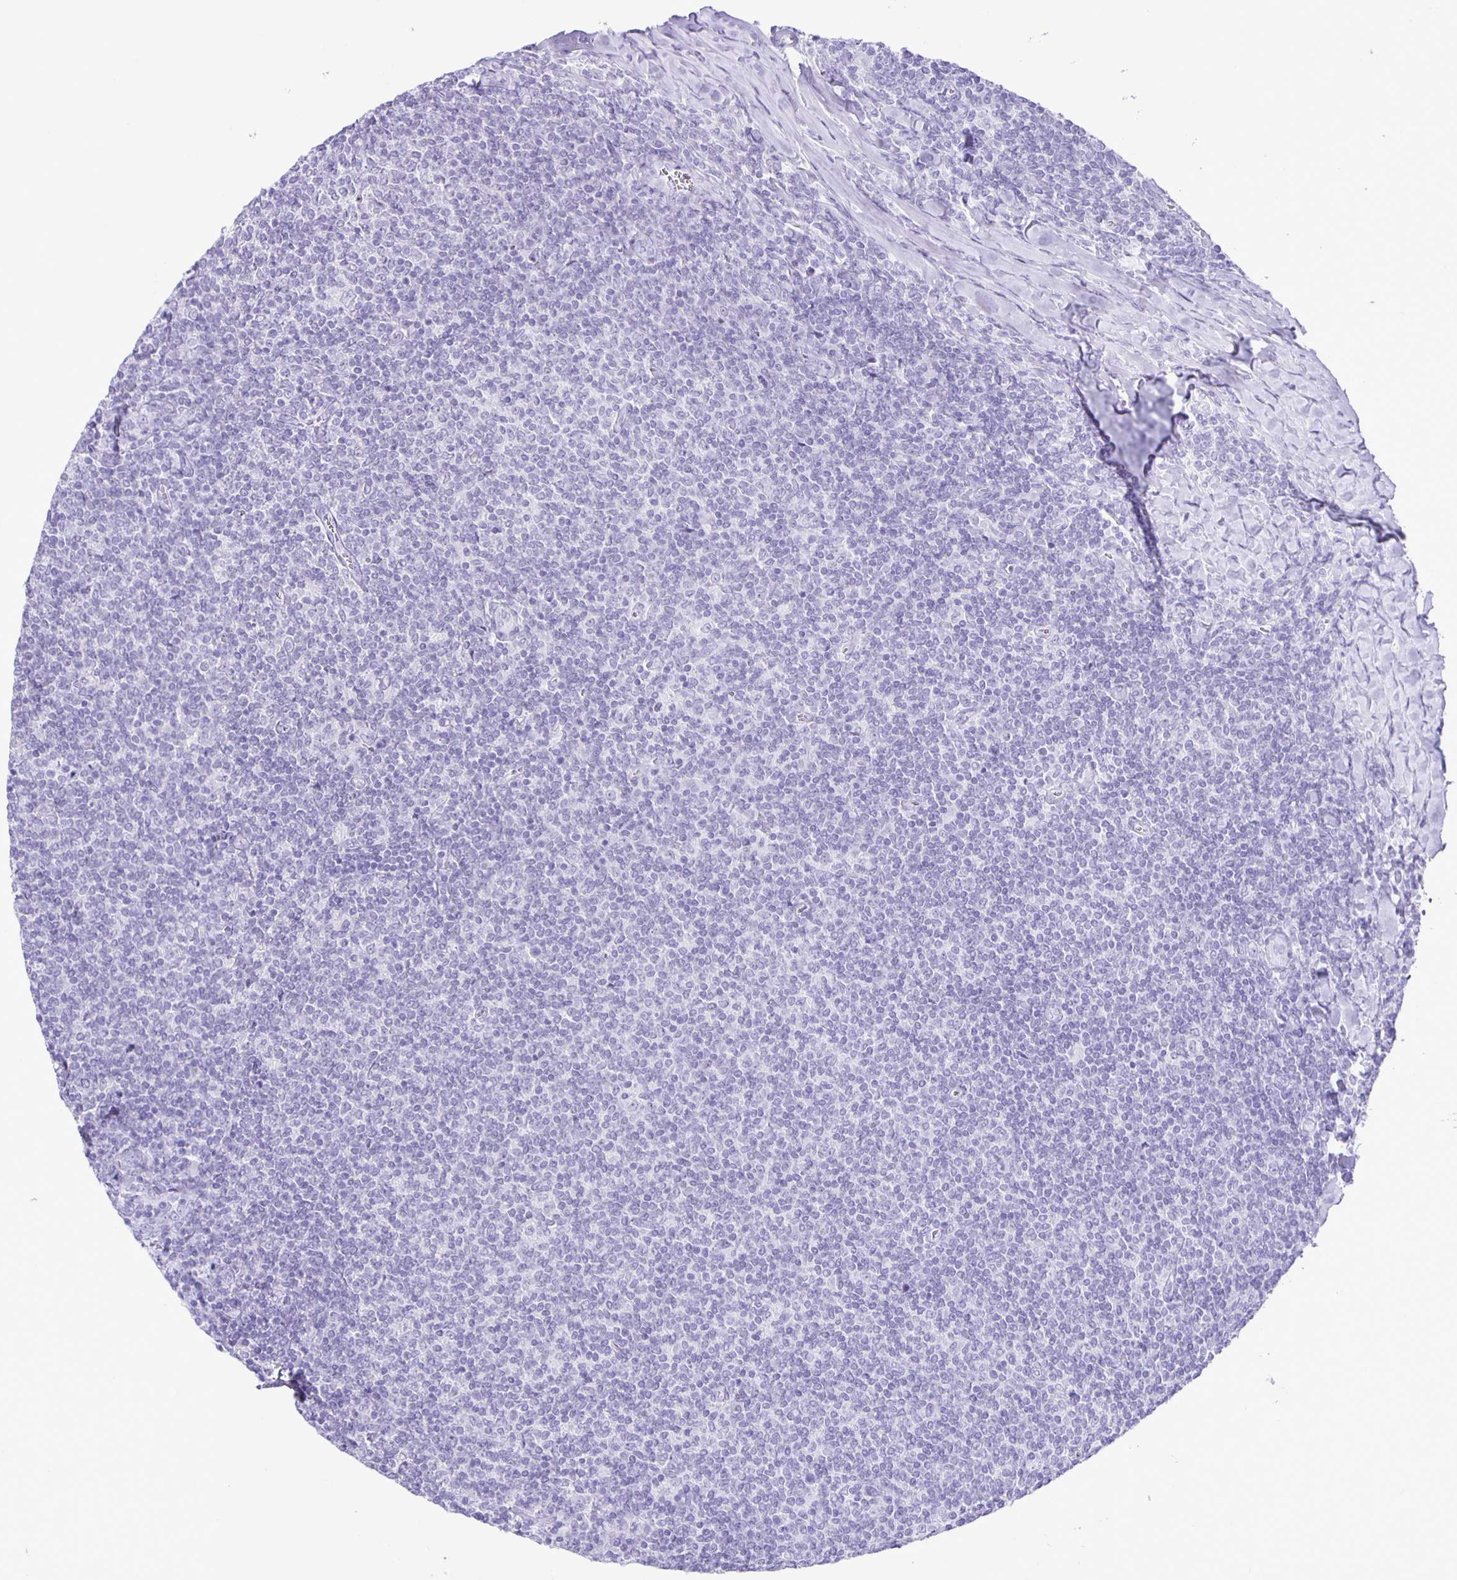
{"staining": {"intensity": "negative", "quantity": "none", "location": "none"}, "tissue": "lymphoma", "cell_type": "Tumor cells", "image_type": "cancer", "snomed": [{"axis": "morphology", "description": "Malignant lymphoma, non-Hodgkin's type, Low grade"}, {"axis": "topography", "description": "Lymph node"}], "caption": "Immunohistochemistry (IHC) photomicrograph of neoplastic tissue: human lymphoma stained with DAB demonstrates no significant protein staining in tumor cells. (IHC, brightfield microscopy, high magnification).", "gene": "EZHIP", "patient": {"sex": "male", "age": 52}}